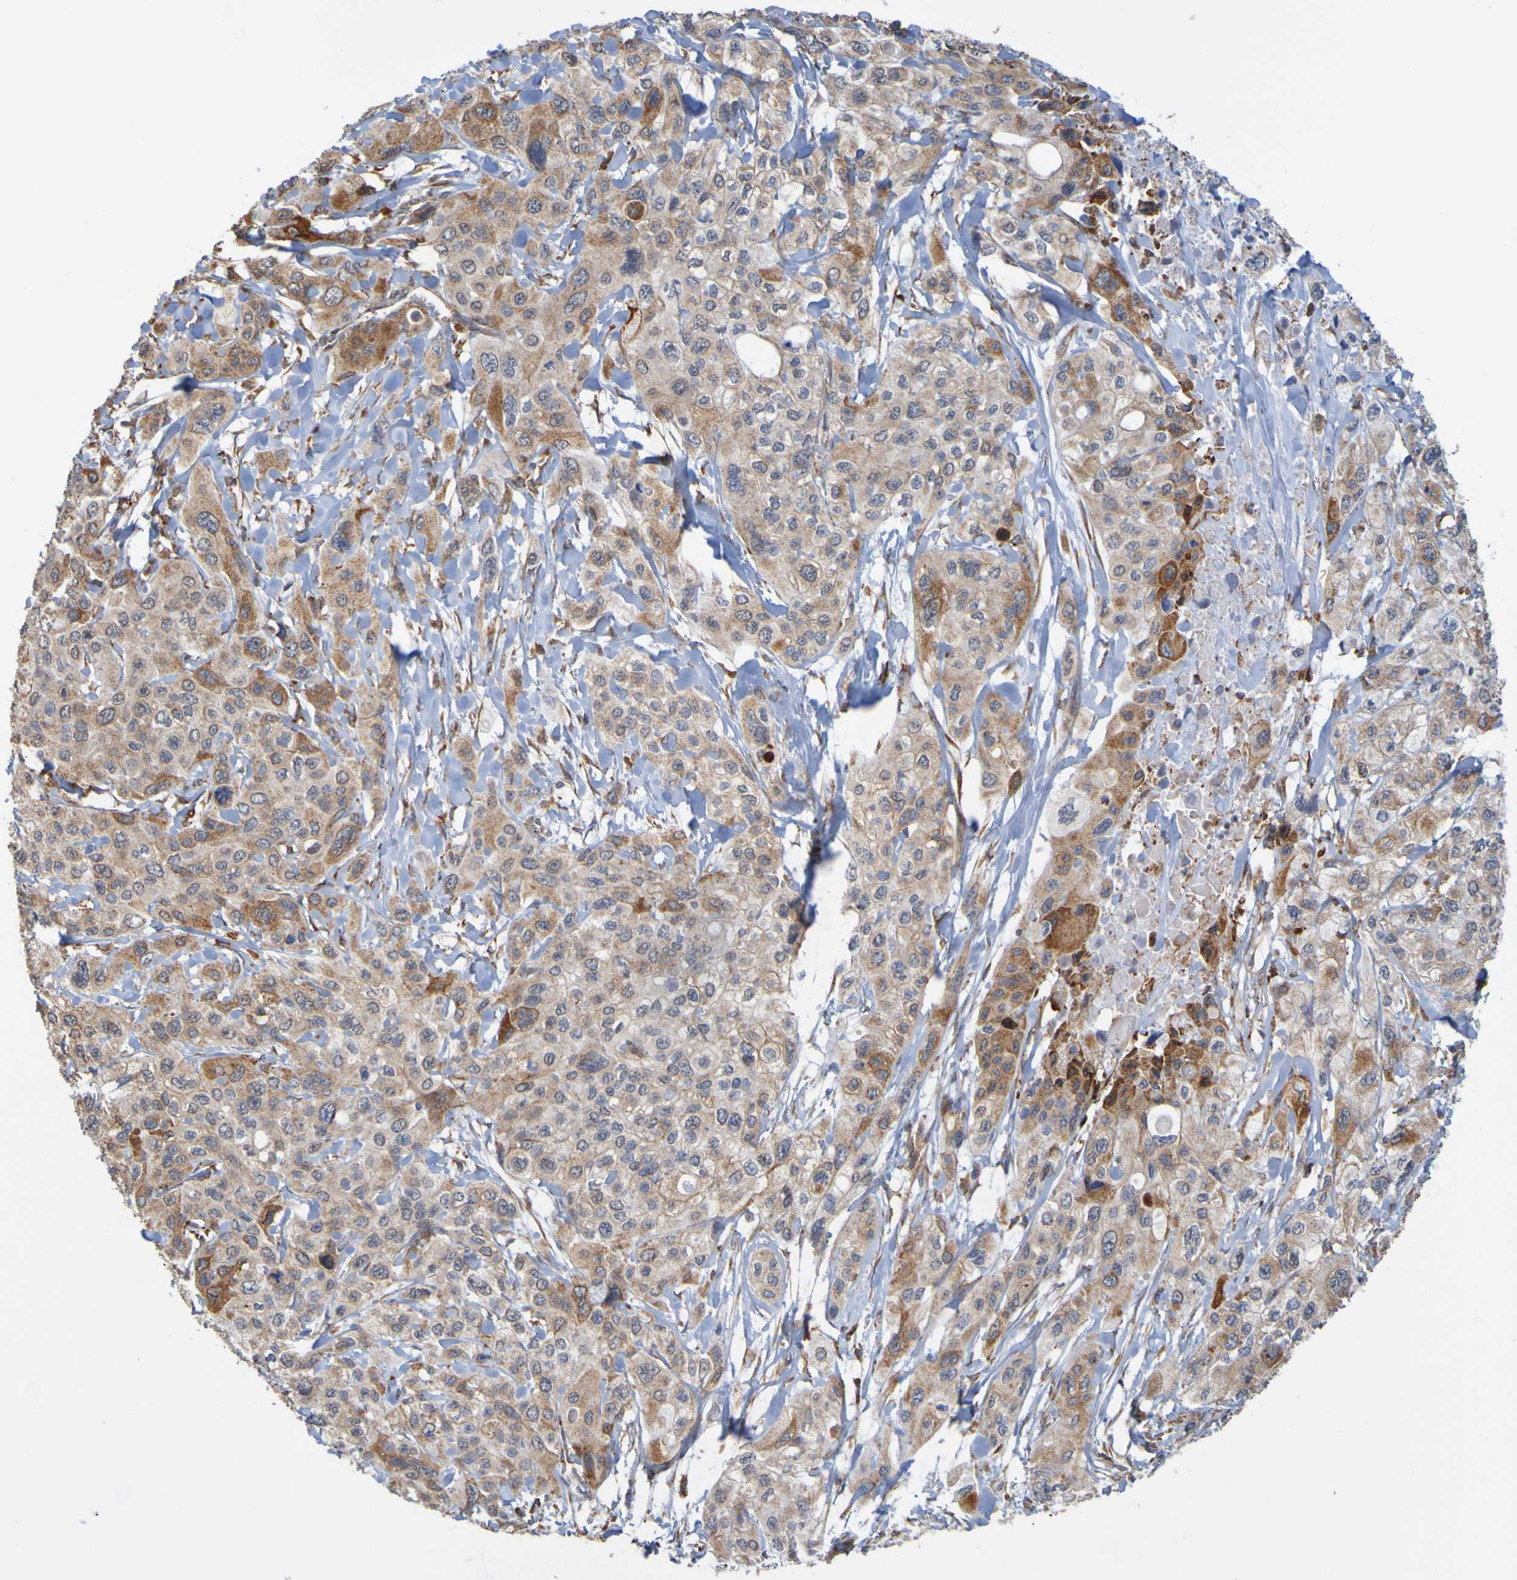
{"staining": {"intensity": "strong", "quantity": "<25%", "location": "cytoplasmic/membranous"}, "tissue": "pancreatic cancer", "cell_type": "Tumor cells", "image_type": "cancer", "snomed": [{"axis": "morphology", "description": "Adenocarcinoma, NOS"}, {"axis": "topography", "description": "Pancreas"}], "caption": "Strong cytoplasmic/membranous protein expression is identified in approximately <25% of tumor cells in pancreatic adenocarcinoma.", "gene": "PDIA3", "patient": {"sex": "male", "age": 73}}